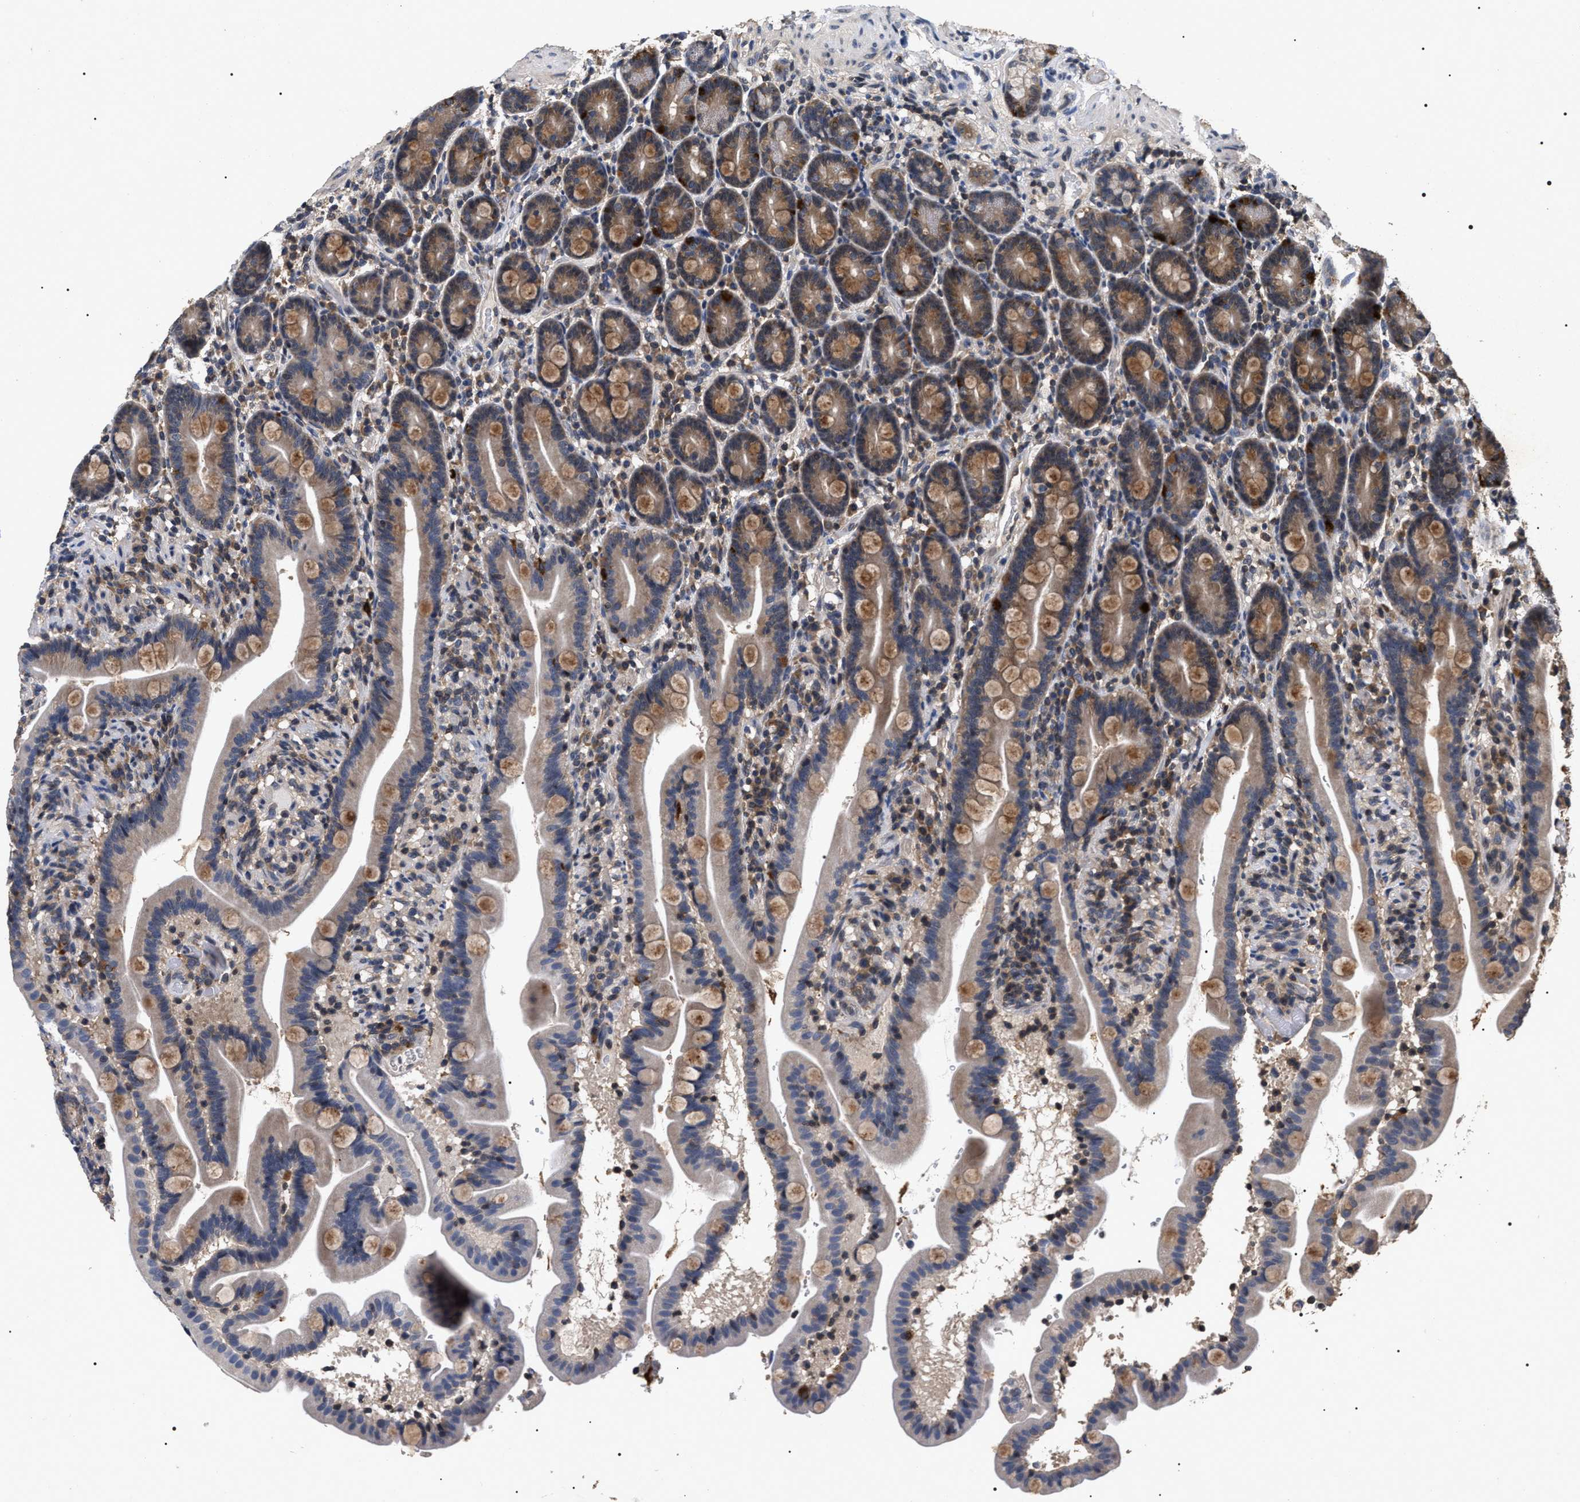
{"staining": {"intensity": "moderate", "quantity": "25%-75%", "location": "cytoplasmic/membranous"}, "tissue": "duodenum", "cell_type": "Glandular cells", "image_type": "normal", "snomed": [{"axis": "morphology", "description": "Normal tissue, NOS"}, {"axis": "topography", "description": "Duodenum"}], "caption": "Protein staining of benign duodenum shows moderate cytoplasmic/membranous staining in approximately 25%-75% of glandular cells. The protein is shown in brown color, while the nuclei are stained blue.", "gene": "UPF3A", "patient": {"sex": "male", "age": 54}}